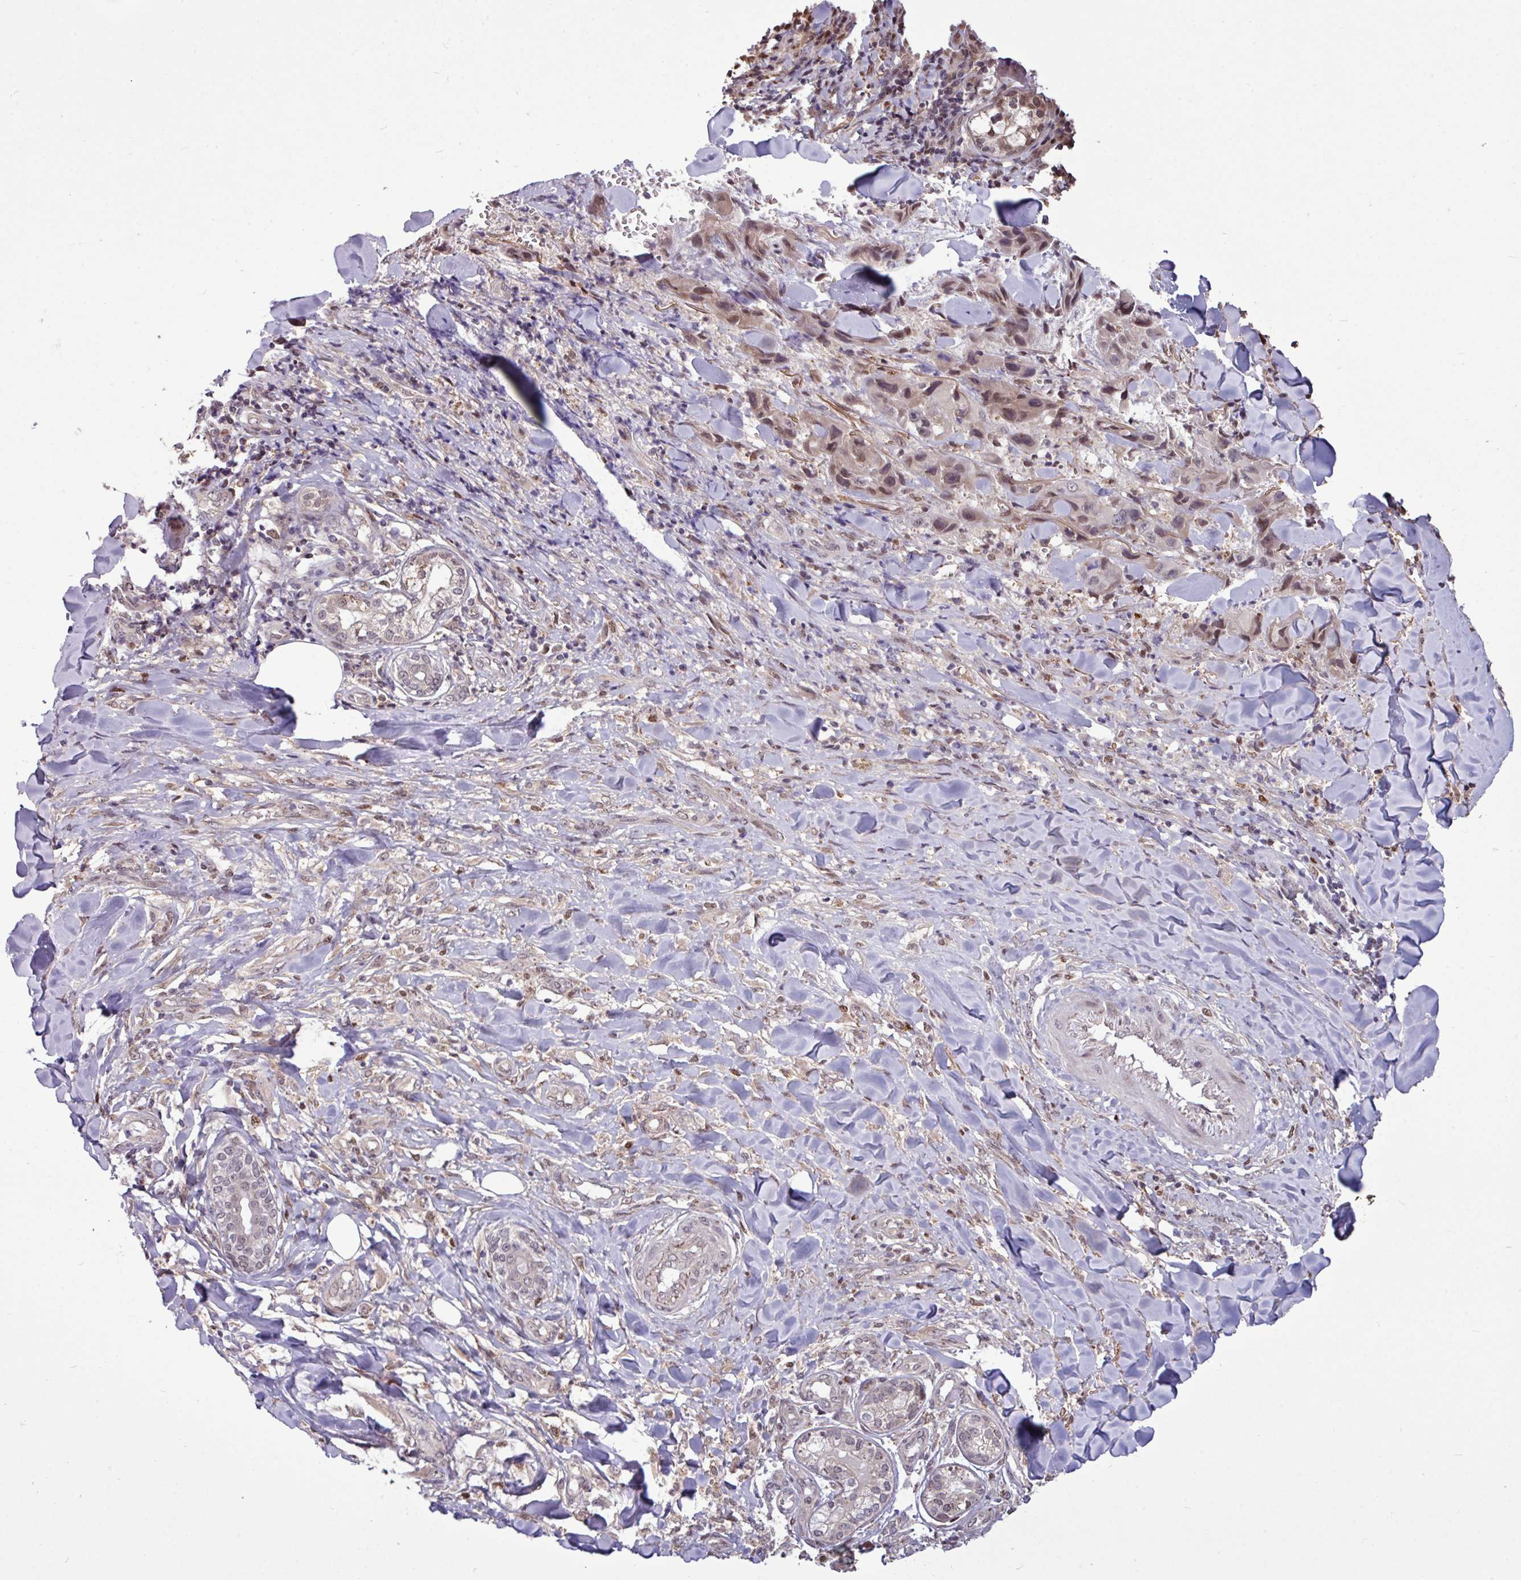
{"staining": {"intensity": "moderate", "quantity": ">75%", "location": "nuclear"}, "tissue": "skin cancer", "cell_type": "Tumor cells", "image_type": "cancer", "snomed": [{"axis": "morphology", "description": "Squamous cell carcinoma, NOS"}, {"axis": "topography", "description": "Skin"}, {"axis": "topography", "description": "Subcutis"}], "caption": "Tumor cells reveal moderate nuclear positivity in about >75% of cells in skin squamous cell carcinoma.", "gene": "SKIC2", "patient": {"sex": "male", "age": 73}}